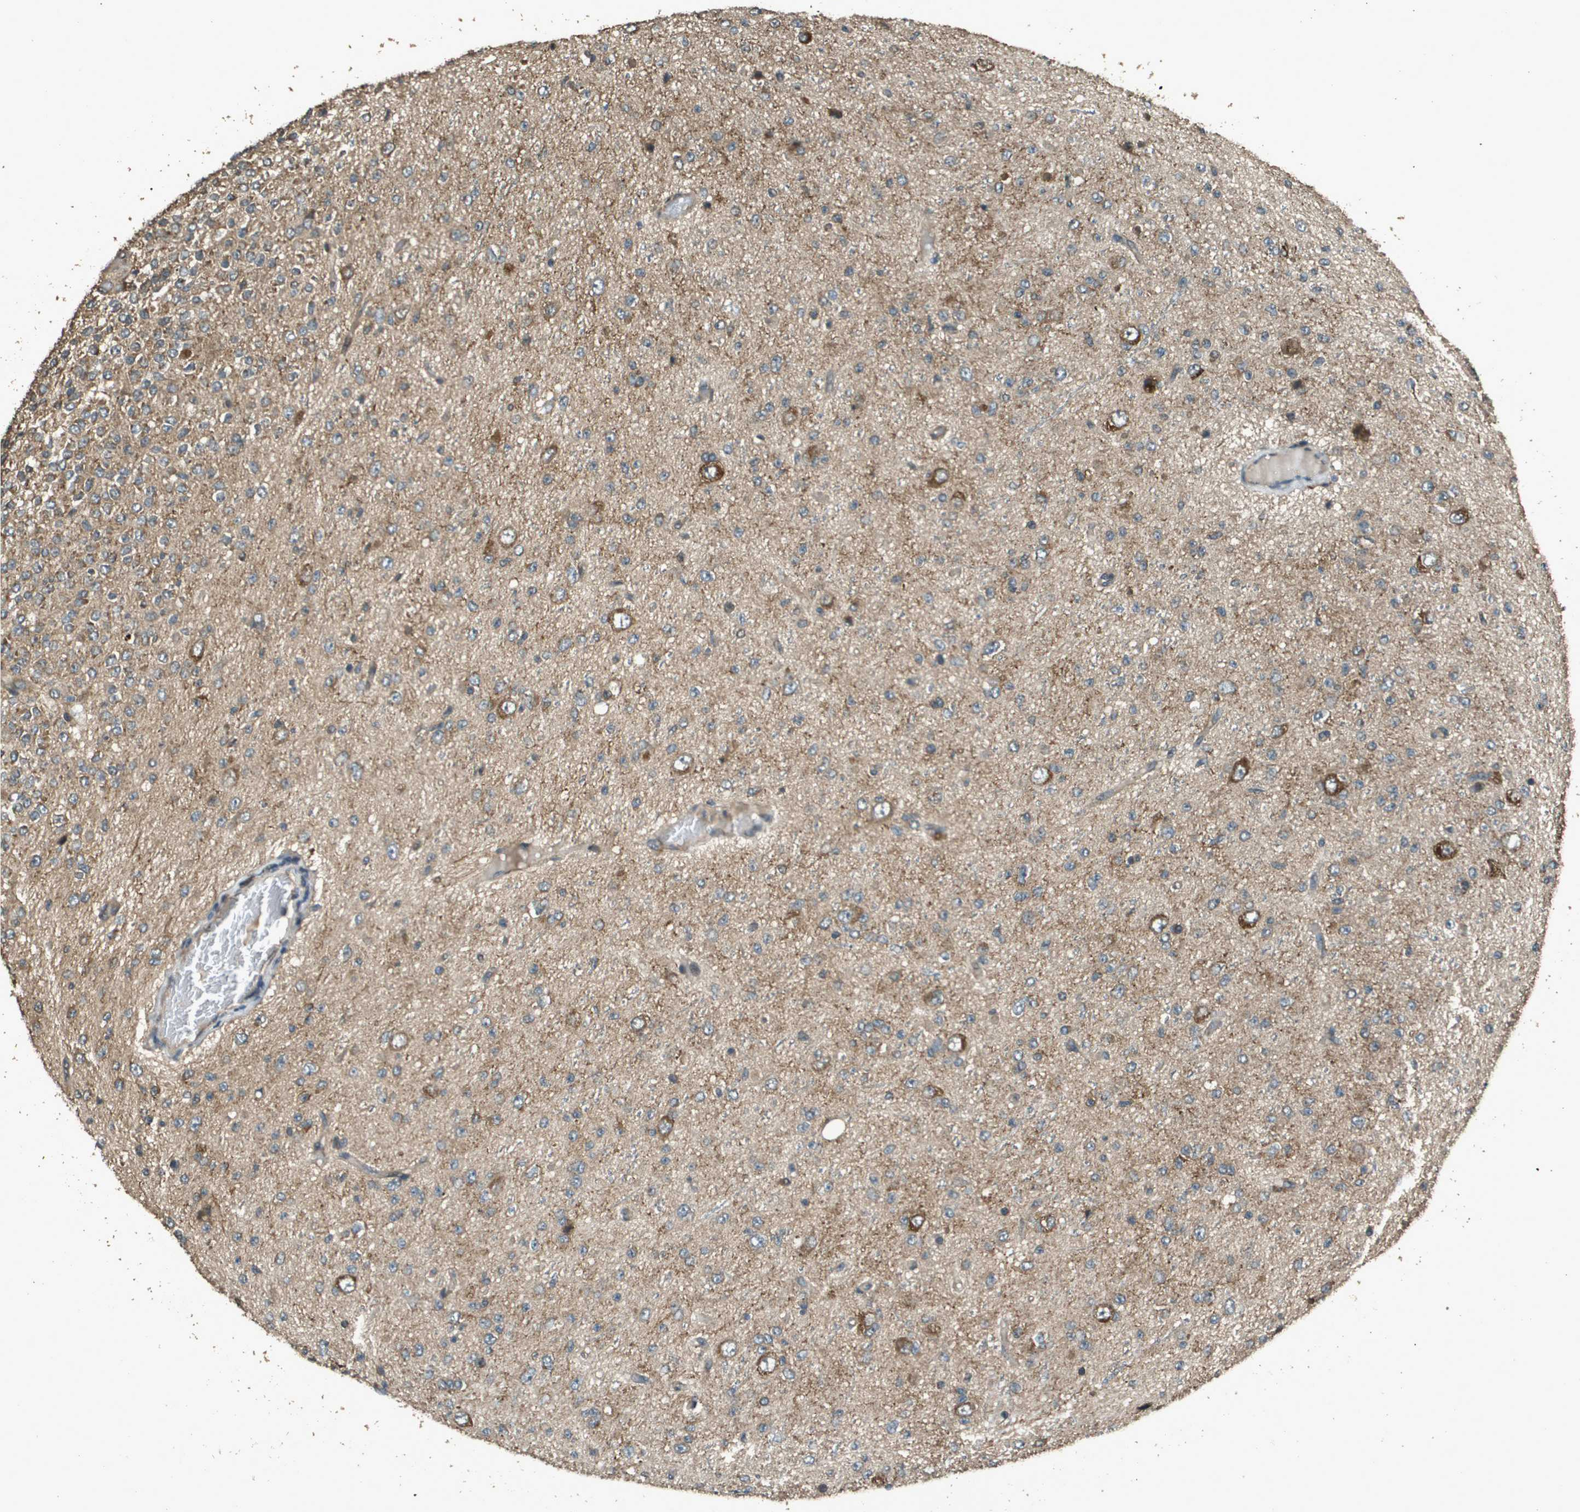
{"staining": {"intensity": "weak", "quantity": ">75%", "location": "cytoplasmic/membranous"}, "tissue": "glioma", "cell_type": "Tumor cells", "image_type": "cancer", "snomed": [{"axis": "morphology", "description": "Glioma, malignant, High grade"}, {"axis": "topography", "description": "pancreas cauda"}], "caption": "Tumor cells exhibit low levels of weak cytoplasmic/membranous staining in about >75% of cells in human high-grade glioma (malignant). (Brightfield microscopy of DAB IHC at high magnification).", "gene": "FIG4", "patient": {"sex": "male", "age": 60}}